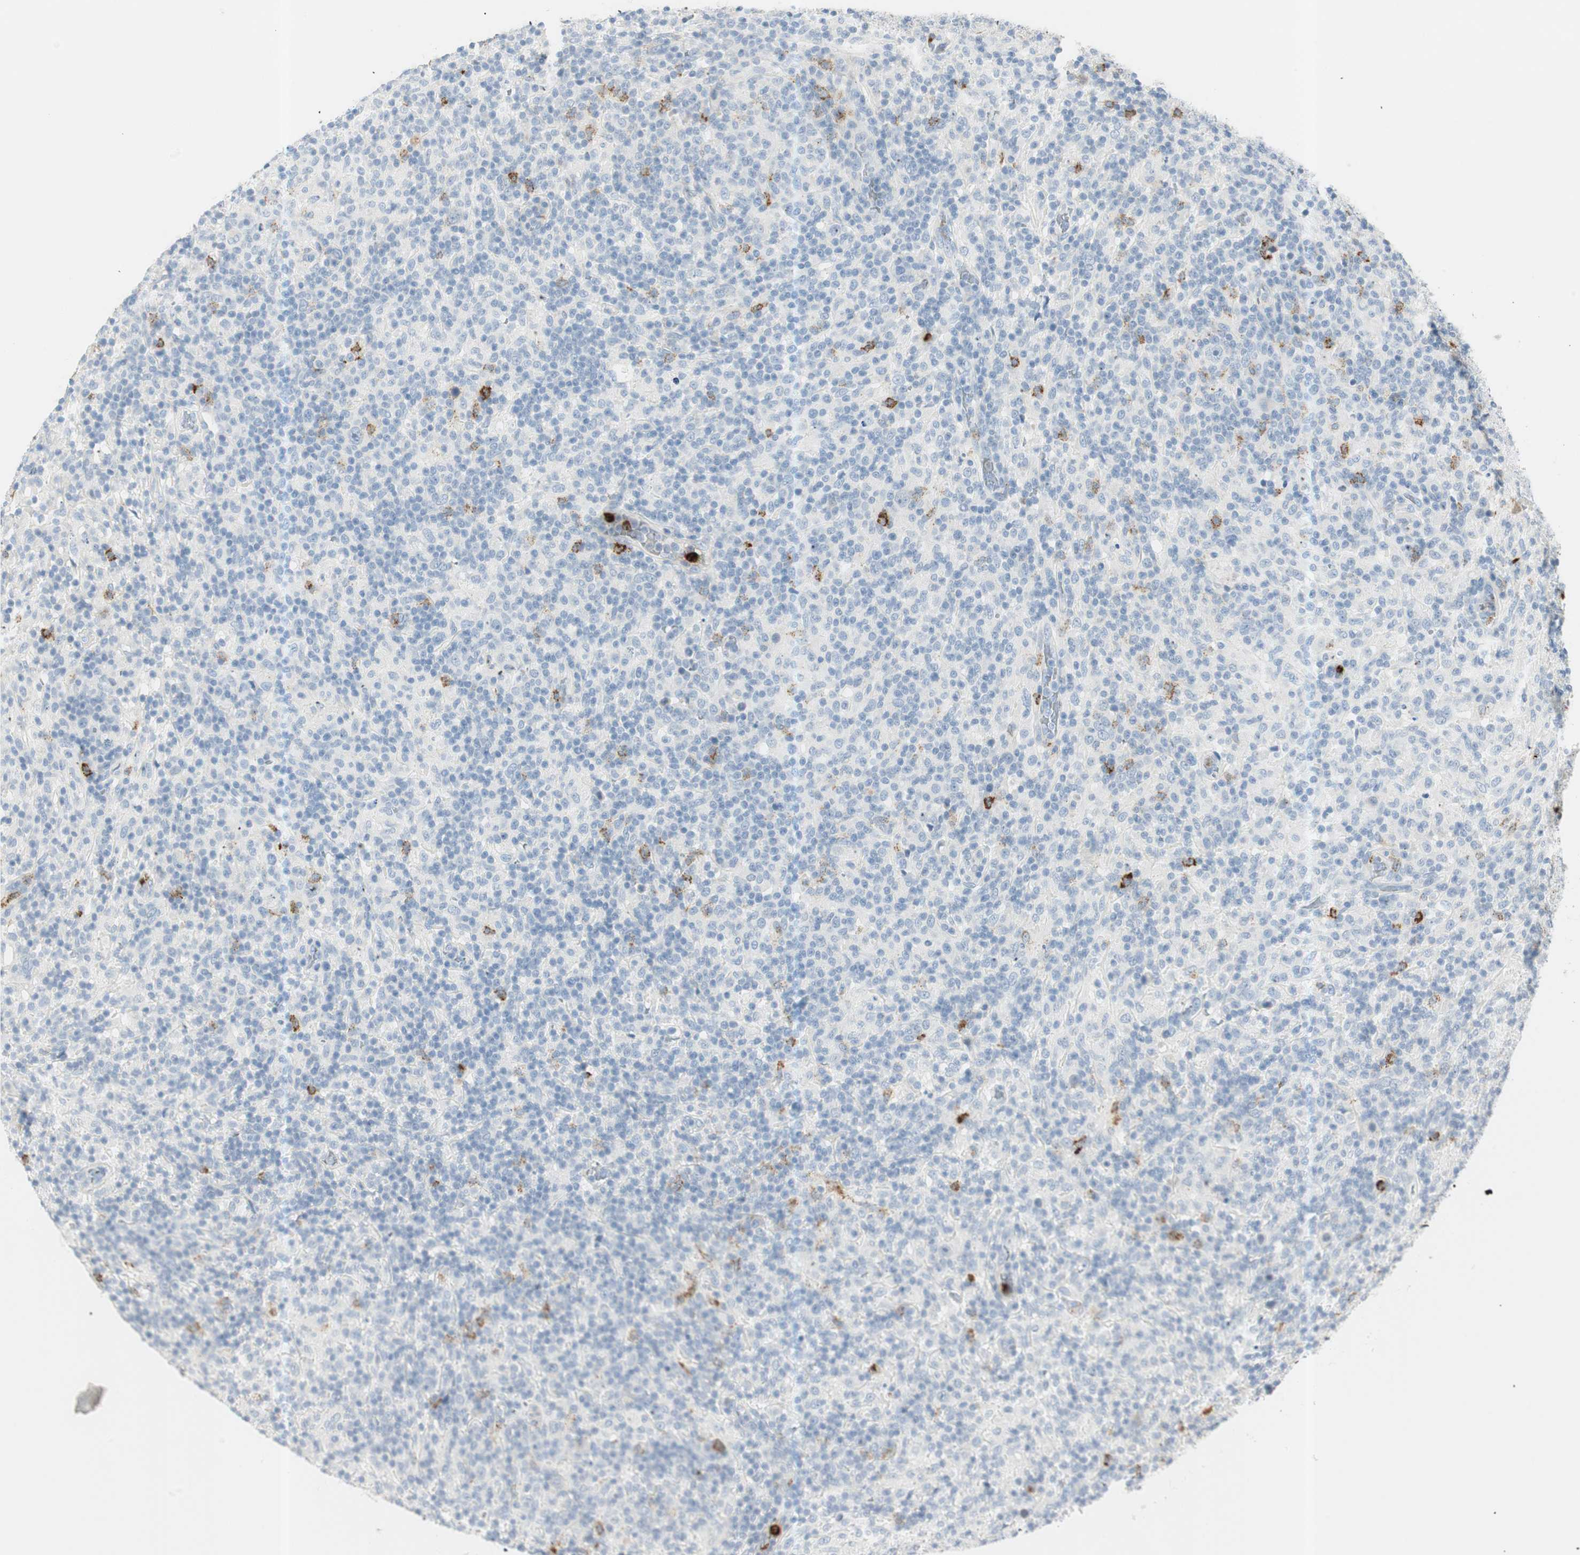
{"staining": {"intensity": "negative", "quantity": "none", "location": "none"}, "tissue": "lymphoma", "cell_type": "Tumor cells", "image_type": "cancer", "snomed": [{"axis": "morphology", "description": "Hodgkin's disease, NOS"}, {"axis": "topography", "description": "Lymph node"}], "caption": "This is an immunohistochemistry (IHC) image of Hodgkin's disease. There is no staining in tumor cells.", "gene": "PRTN3", "patient": {"sex": "male", "age": 70}}